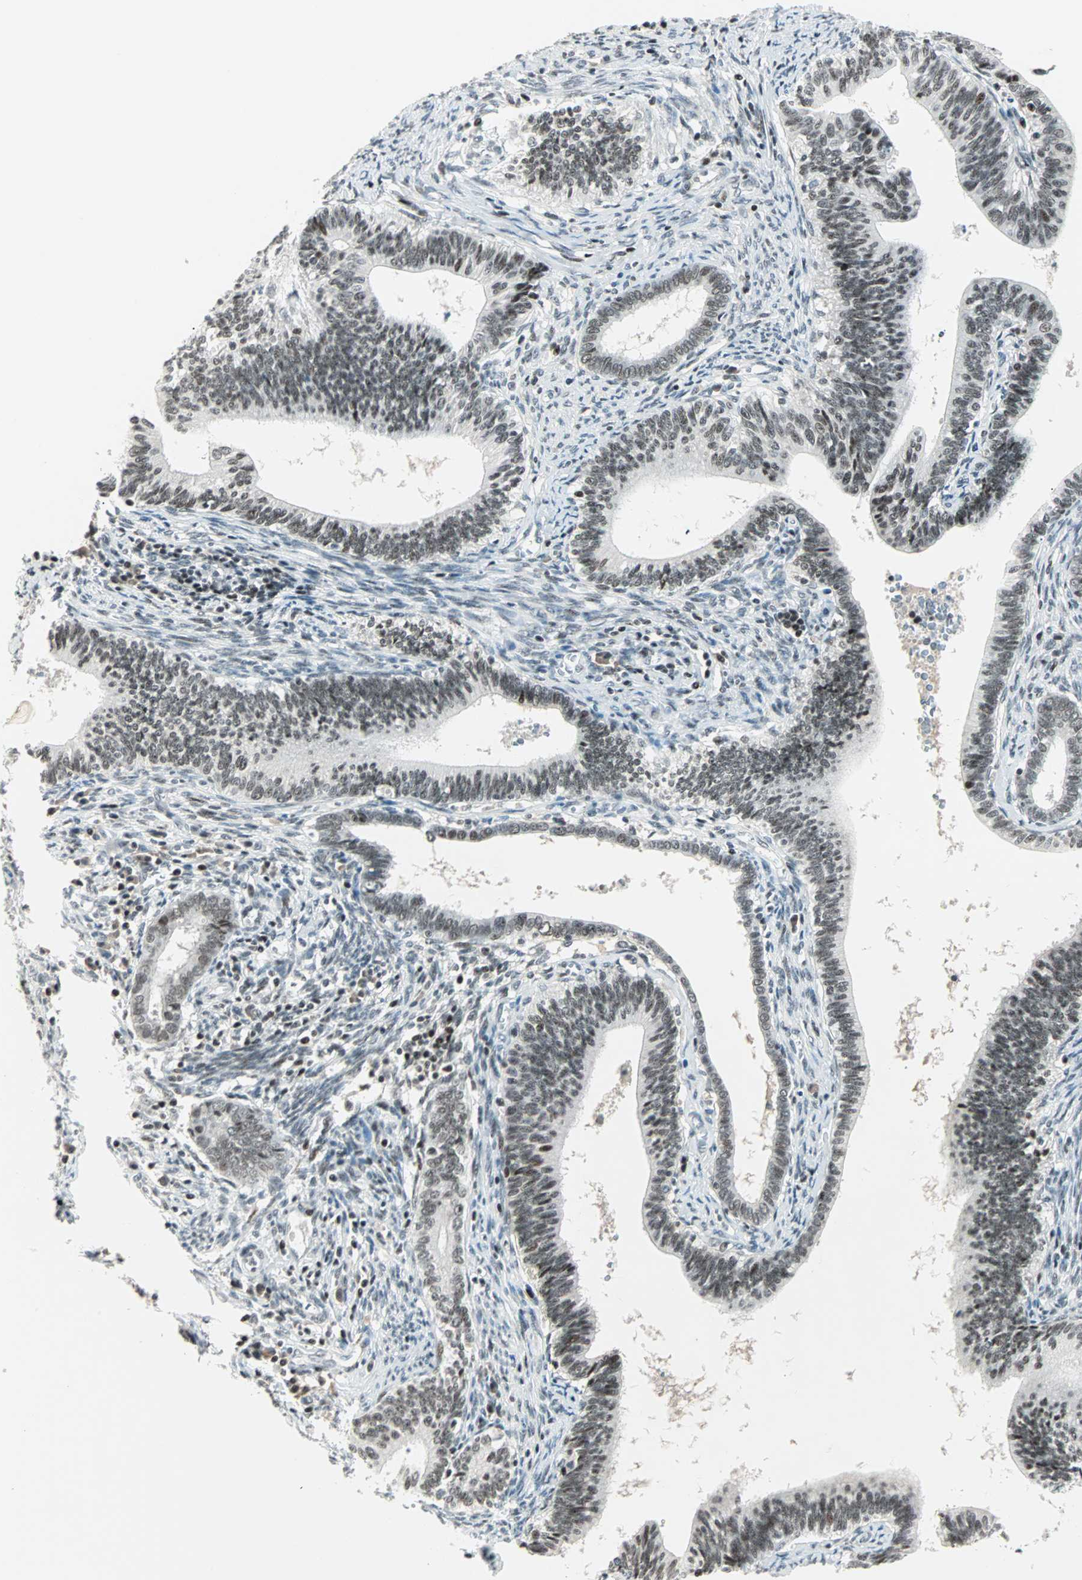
{"staining": {"intensity": "moderate", "quantity": ">75%", "location": "nuclear"}, "tissue": "cervical cancer", "cell_type": "Tumor cells", "image_type": "cancer", "snomed": [{"axis": "morphology", "description": "Adenocarcinoma, NOS"}, {"axis": "topography", "description": "Cervix"}], "caption": "The immunohistochemical stain shows moderate nuclear positivity in tumor cells of cervical cancer tissue.", "gene": "SIN3A", "patient": {"sex": "female", "age": 44}}